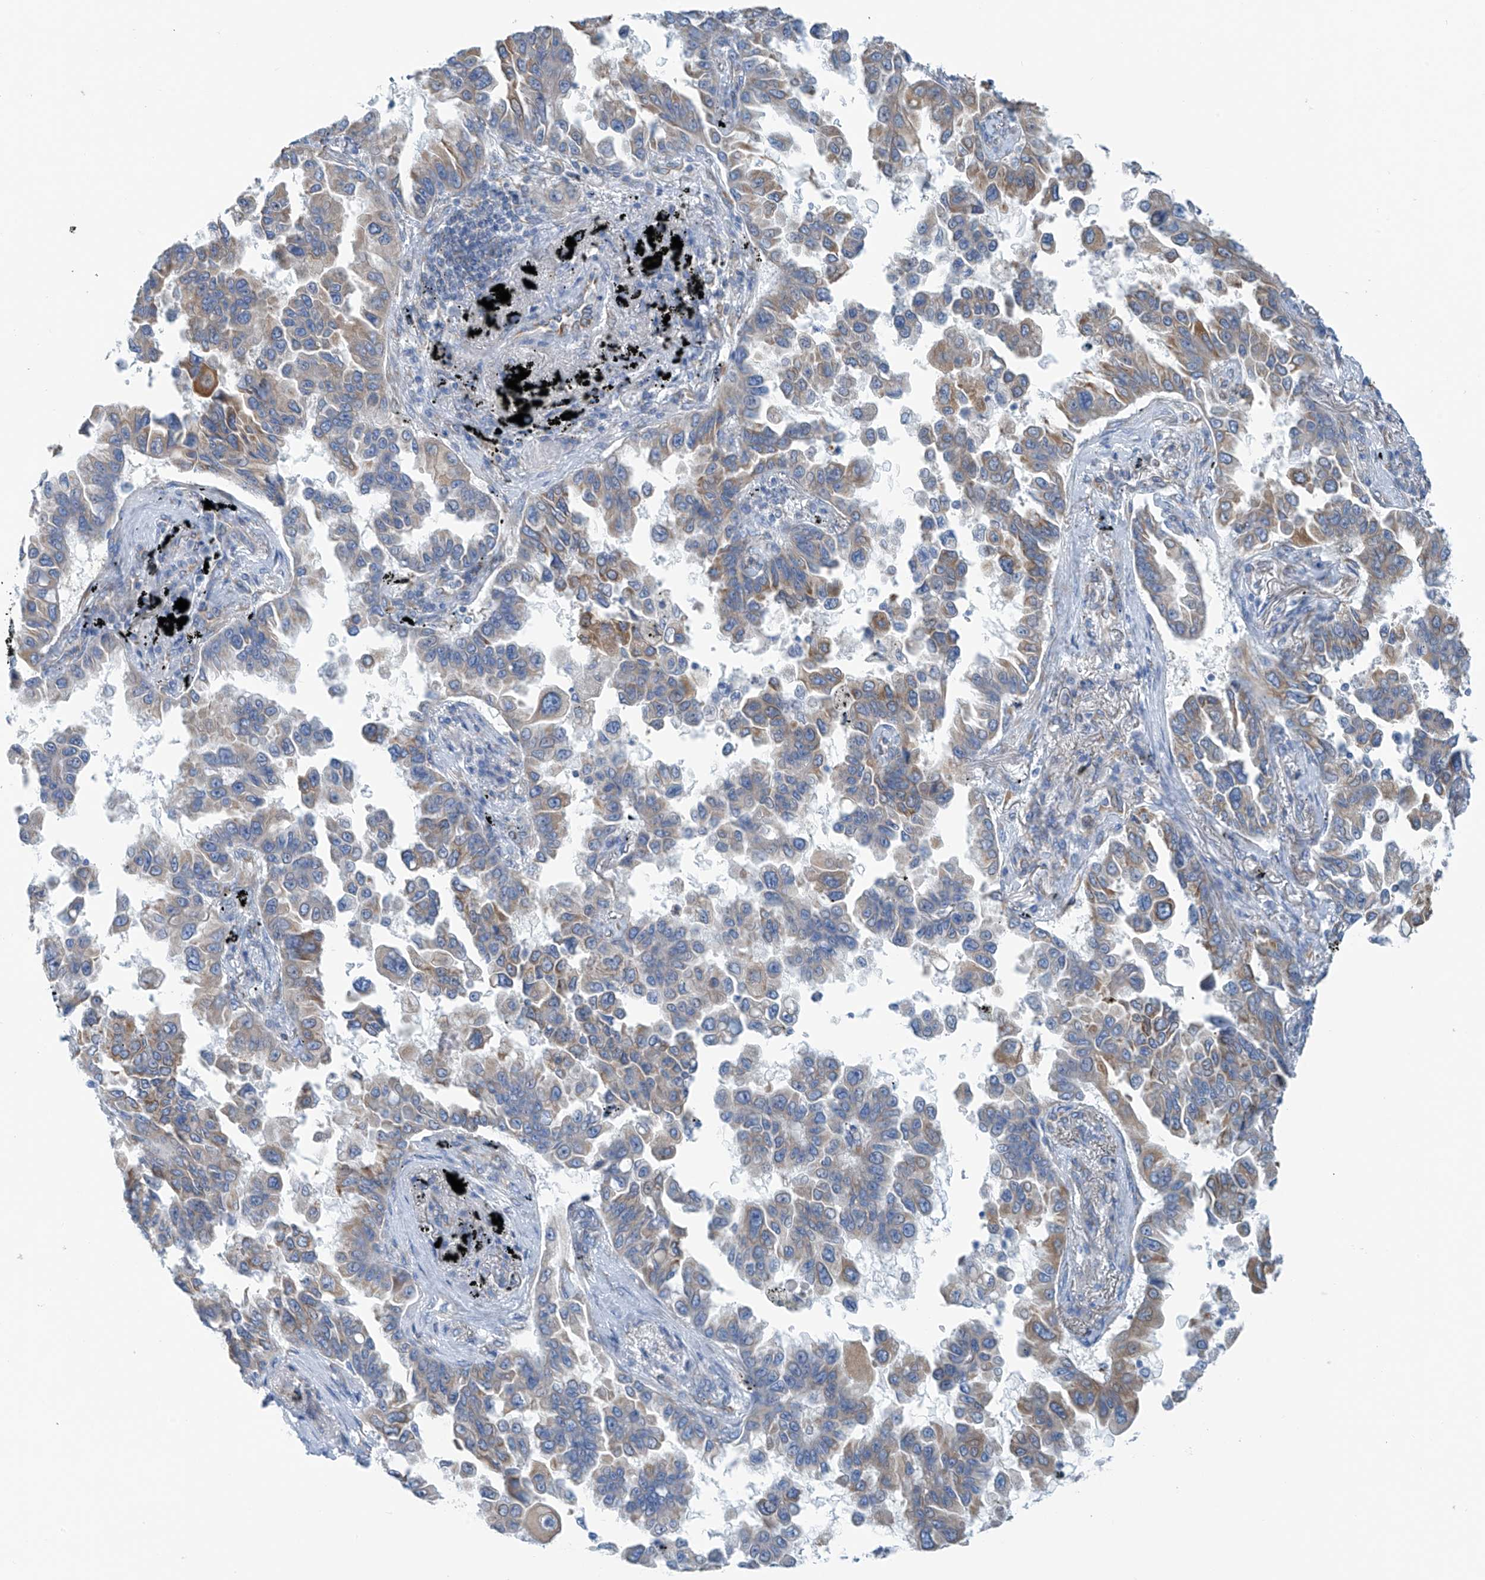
{"staining": {"intensity": "moderate", "quantity": "<25%", "location": "cytoplasmic/membranous"}, "tissue": "lung cancer", "cell_type": "Tumor cells", "image_type": "cancer", "snomed": [{"axis": "morphology", "description": "Adenocarcinoma, NOS"}, {"axis": "topography", "description": "Lung"}], "caption": "Brown immunohistochemical staining in human lung cancer shows moderate cytoplasmic/membranous expression in about <25% of tumor cells.", "gene": "RCN2", "patient": {"sex": "female", "age": 67}}